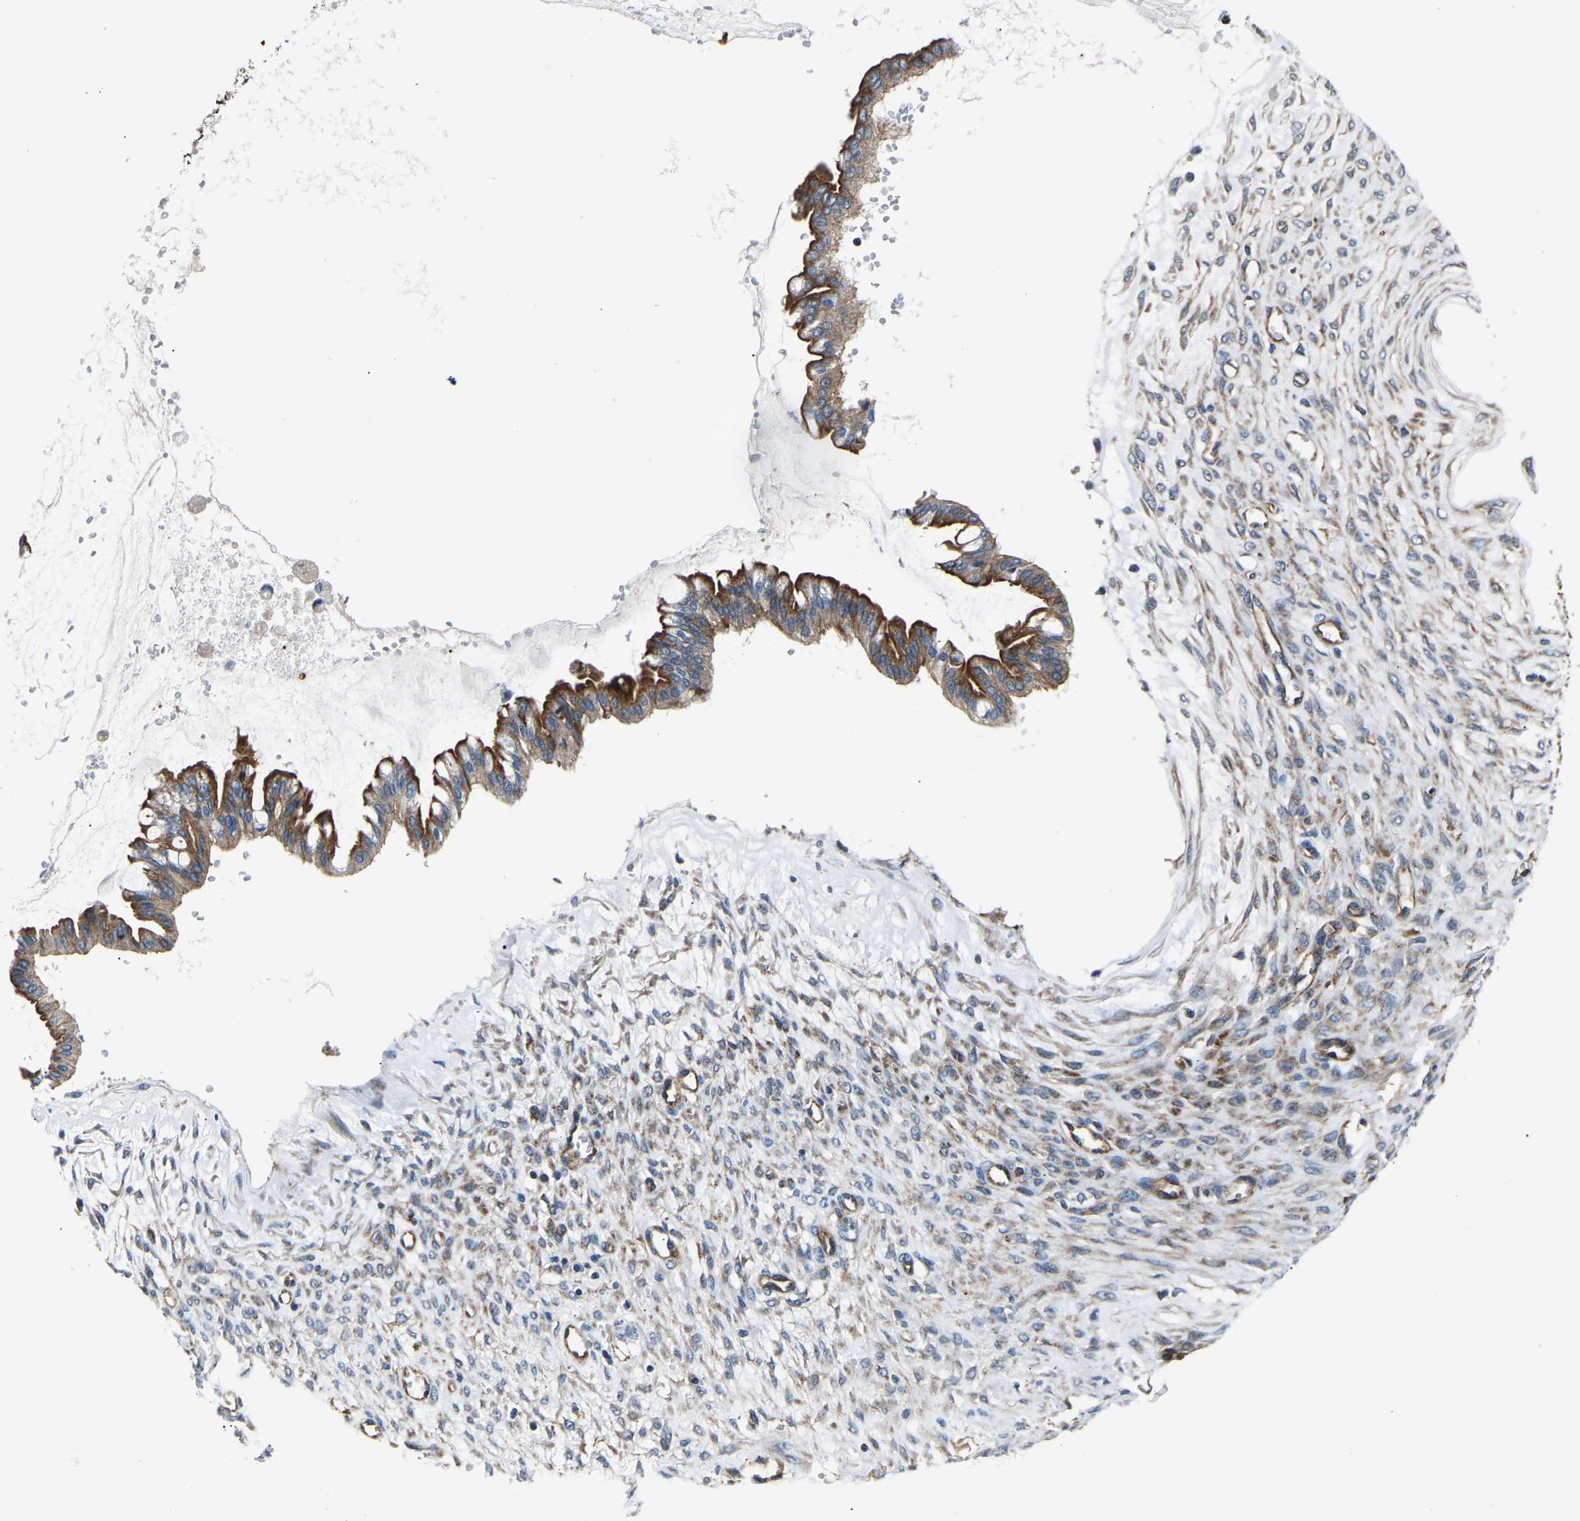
{"staining": {"intensity": "strong", "quantity": ">75%", "location": "cytoplasmic/membranous"}, "tissue": "ovarian cancer", "cell_type": "Tumor cells", "image_type": "cancer", "snomed": [{"axis": "morphology", "description": "Cystadenocarcinoma, mucinous, NOS"}, {"axis": "topography", "description": "Ovary"}], "caption": "Protein expression analysis of human mucinous cystadenocarcinoma (ovarian) reveals strong cytoplasmic/membranous staining in about >75% of tumor cells. The staining is performed using DAB brown chromogen to label protein expression. The nuclei are counter-stained blue using hematoxylin.", "gene": "GGCT", "patient": {"sex": "female", "age": 73}}